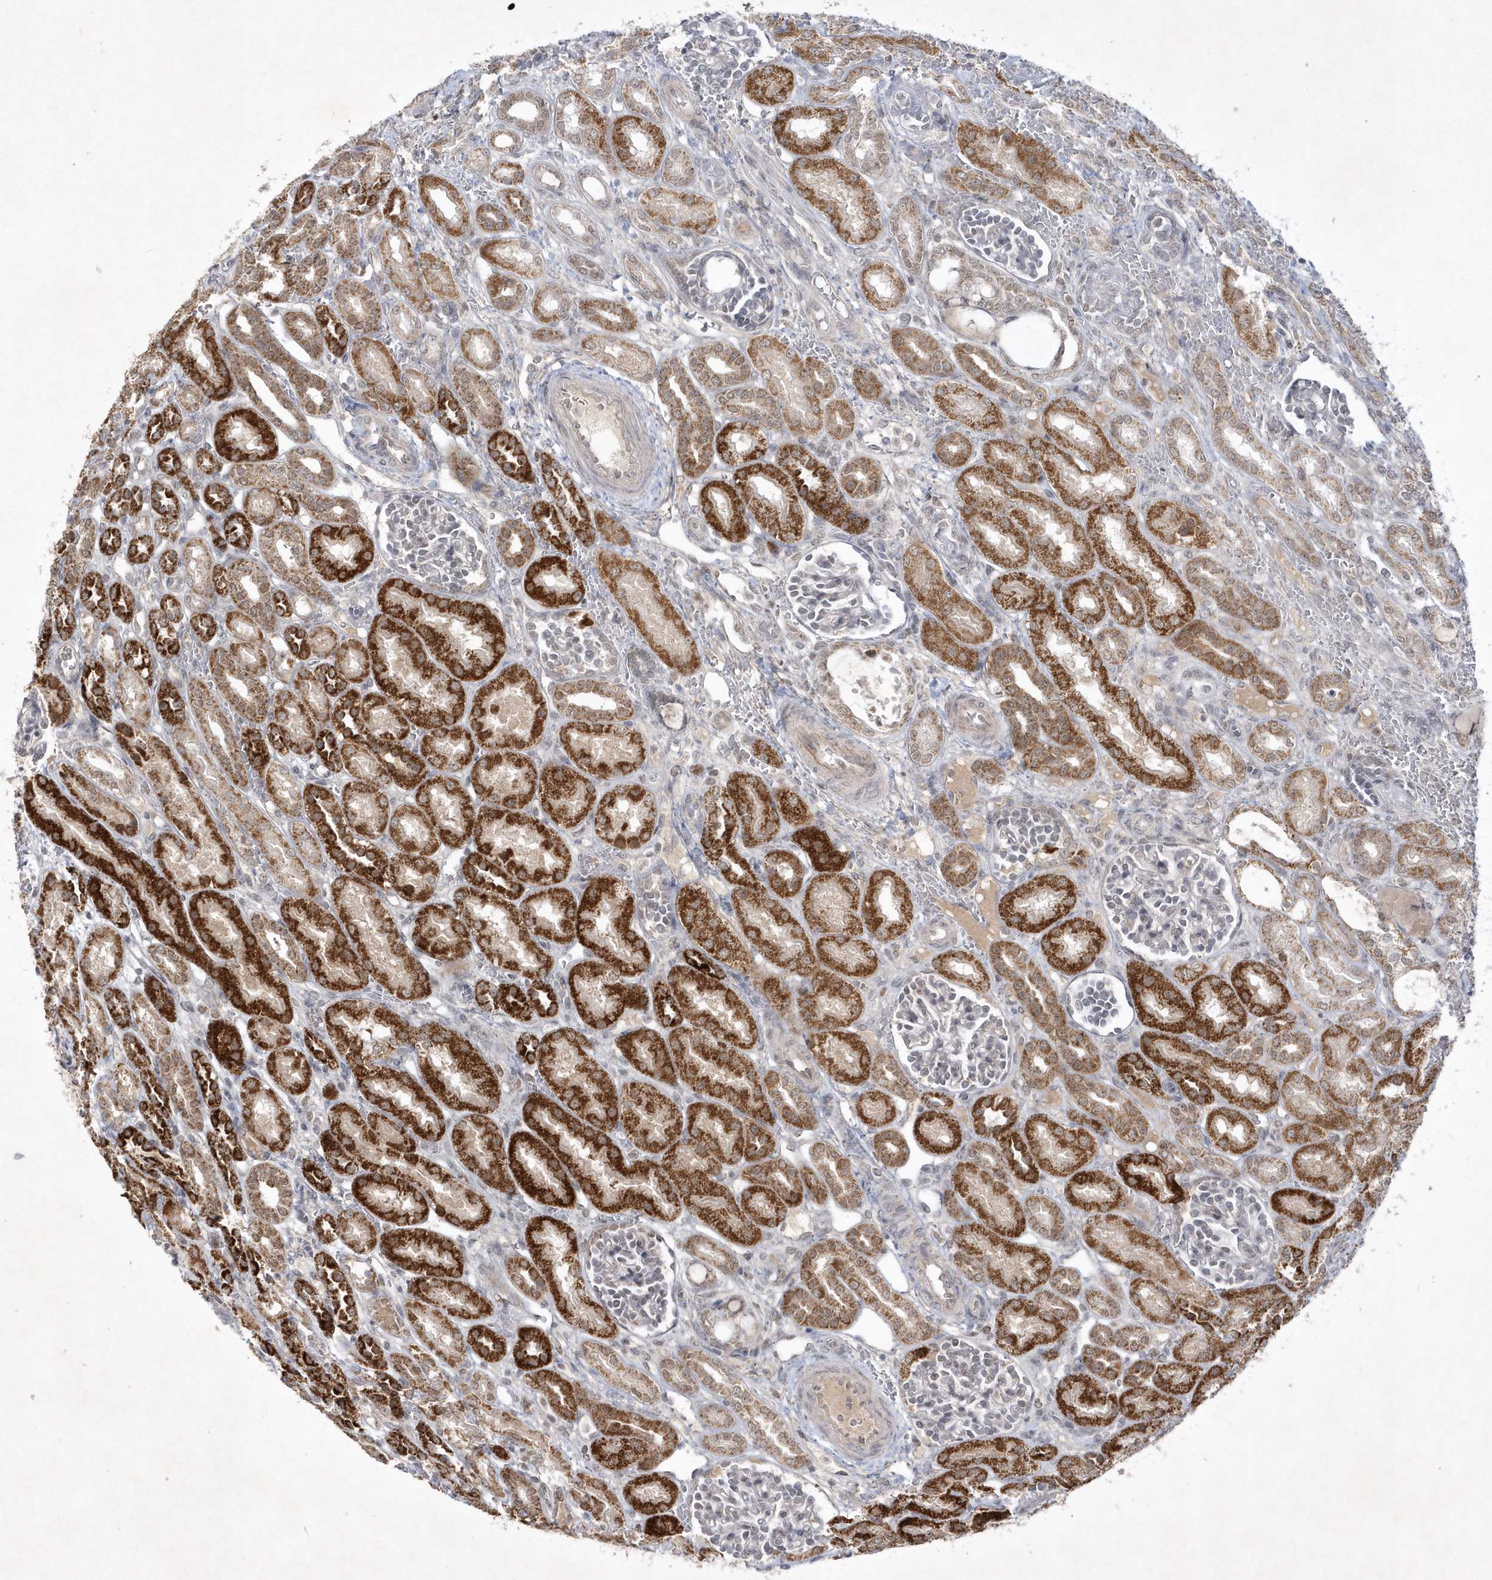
{"staining": {"intensity": "weak", "quantity": "<25%", "location": "nuclear"}, "tissue": "kidney", "cell_type": "Cells in glomeruli", "image_type": "normal", "snomed": [{"axis": "morphology", "description": "Normal tissue, NOS"}, {"axis": "morphology", "description": "Neoplasm, malignant, NOS"}, {"axis": "topography", "description": "Kidney"}], "caption": "This is a image of immunohistochemistry staining of normal kidney, which shows no expression in cells in glomeruli. (DAB immunohistochemistry, high magnification).", "gene": "CPSF3", "patient": {"sex": "female", "age": 1}}